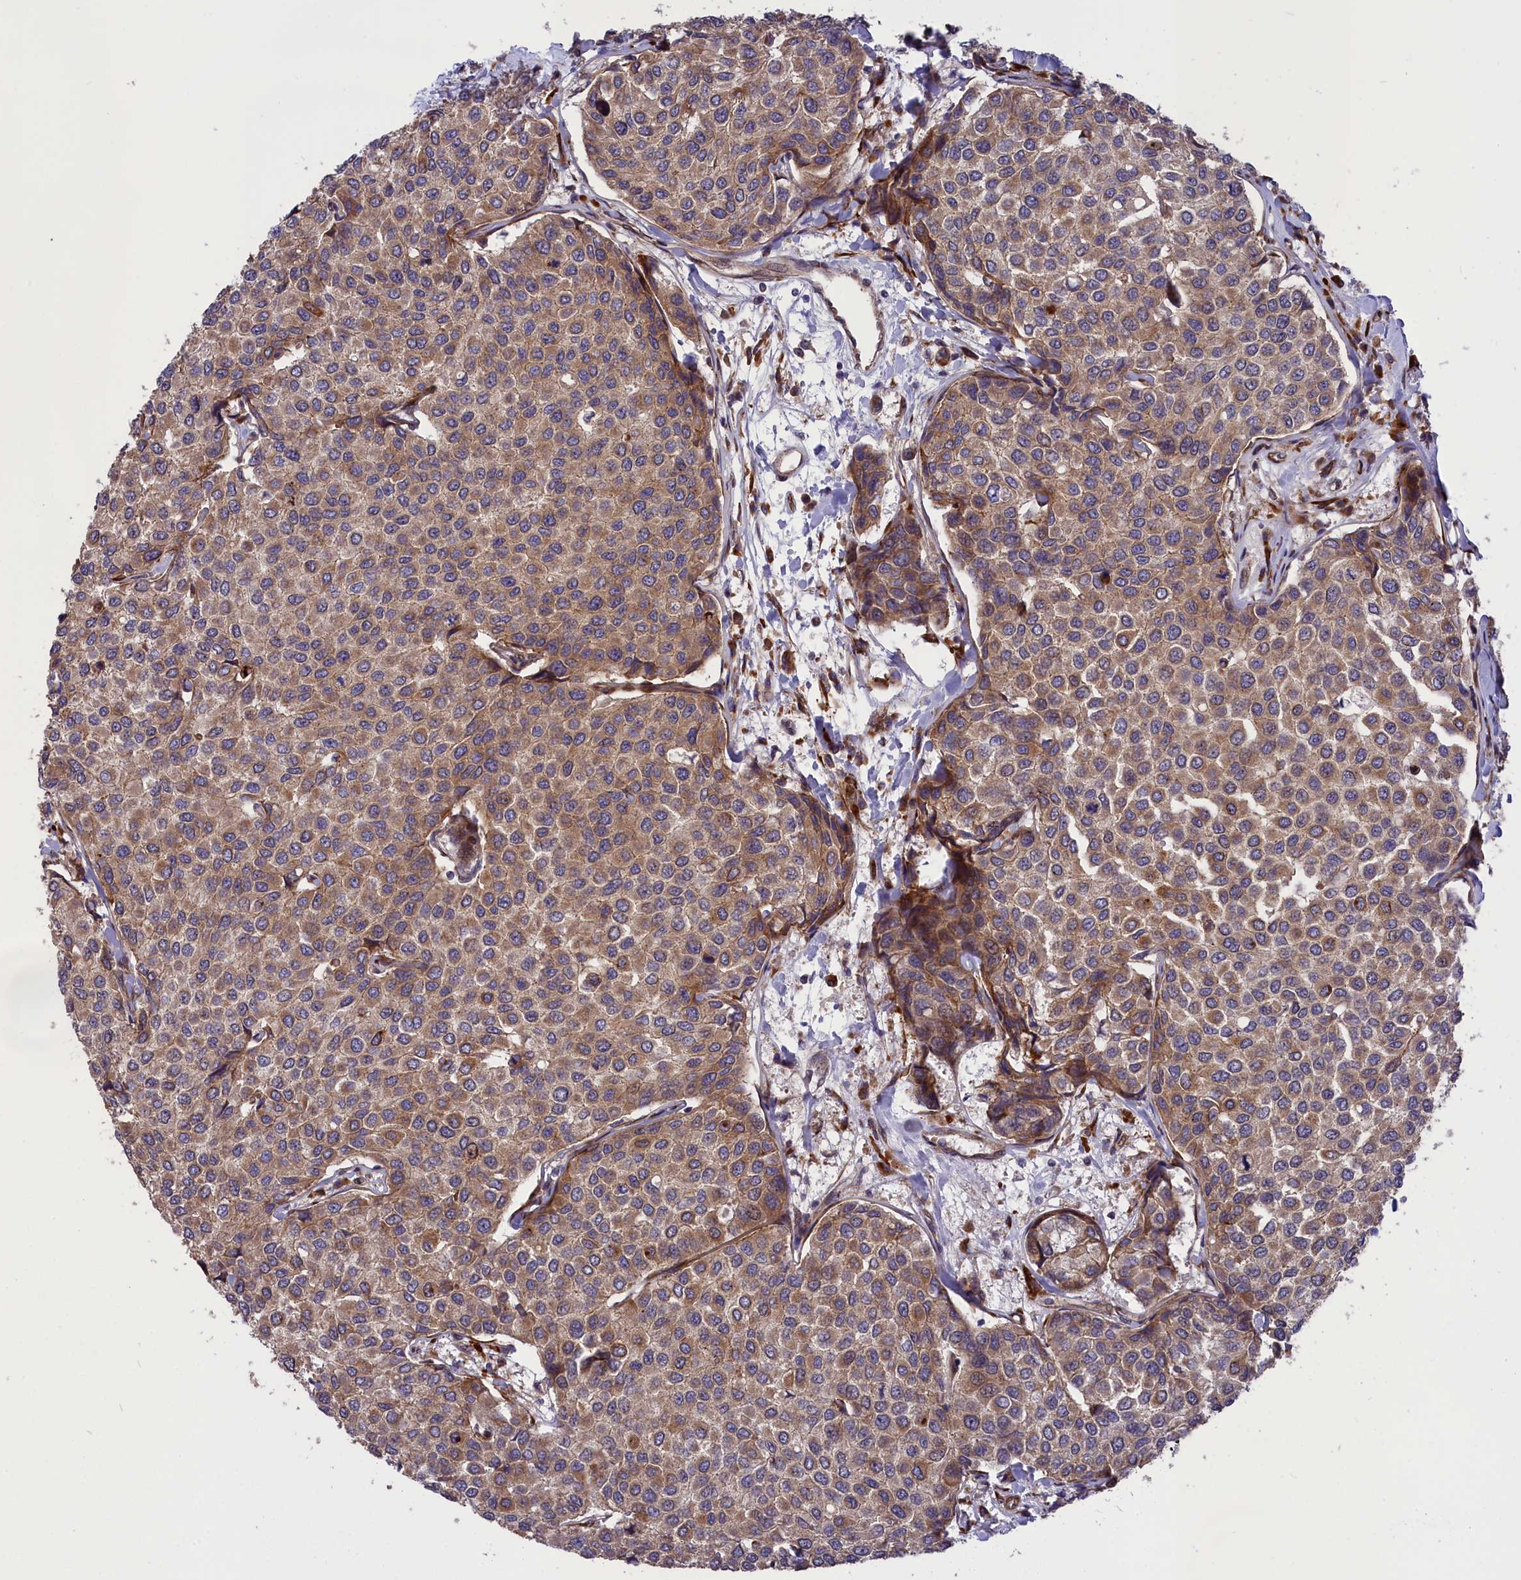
{"staining": {"intensity": "moderate", "quantity": ">75%", "location": "cytoplasmic/membranous"}, "tissue": "breast cancer", "cell_type": "Tumor cells", "image_type": "cancer", "snomed": [{"axis": "morphology", "description": "Duct carcinoma"}, {"axis": "topography", "description": "Breast"}], "caption": "This photomicrograph demonstrates breast cancer (intraductal carcinoma) stained with immunohistochemistry (IHC) to label a protein in brown. The cytoplasmic/membranous of tumor cells show moderate positivity for the protein. Nuclei are counter-stained blue.", "gene": "DDX60L", "patient": {"sex": "female", "age": 55}}